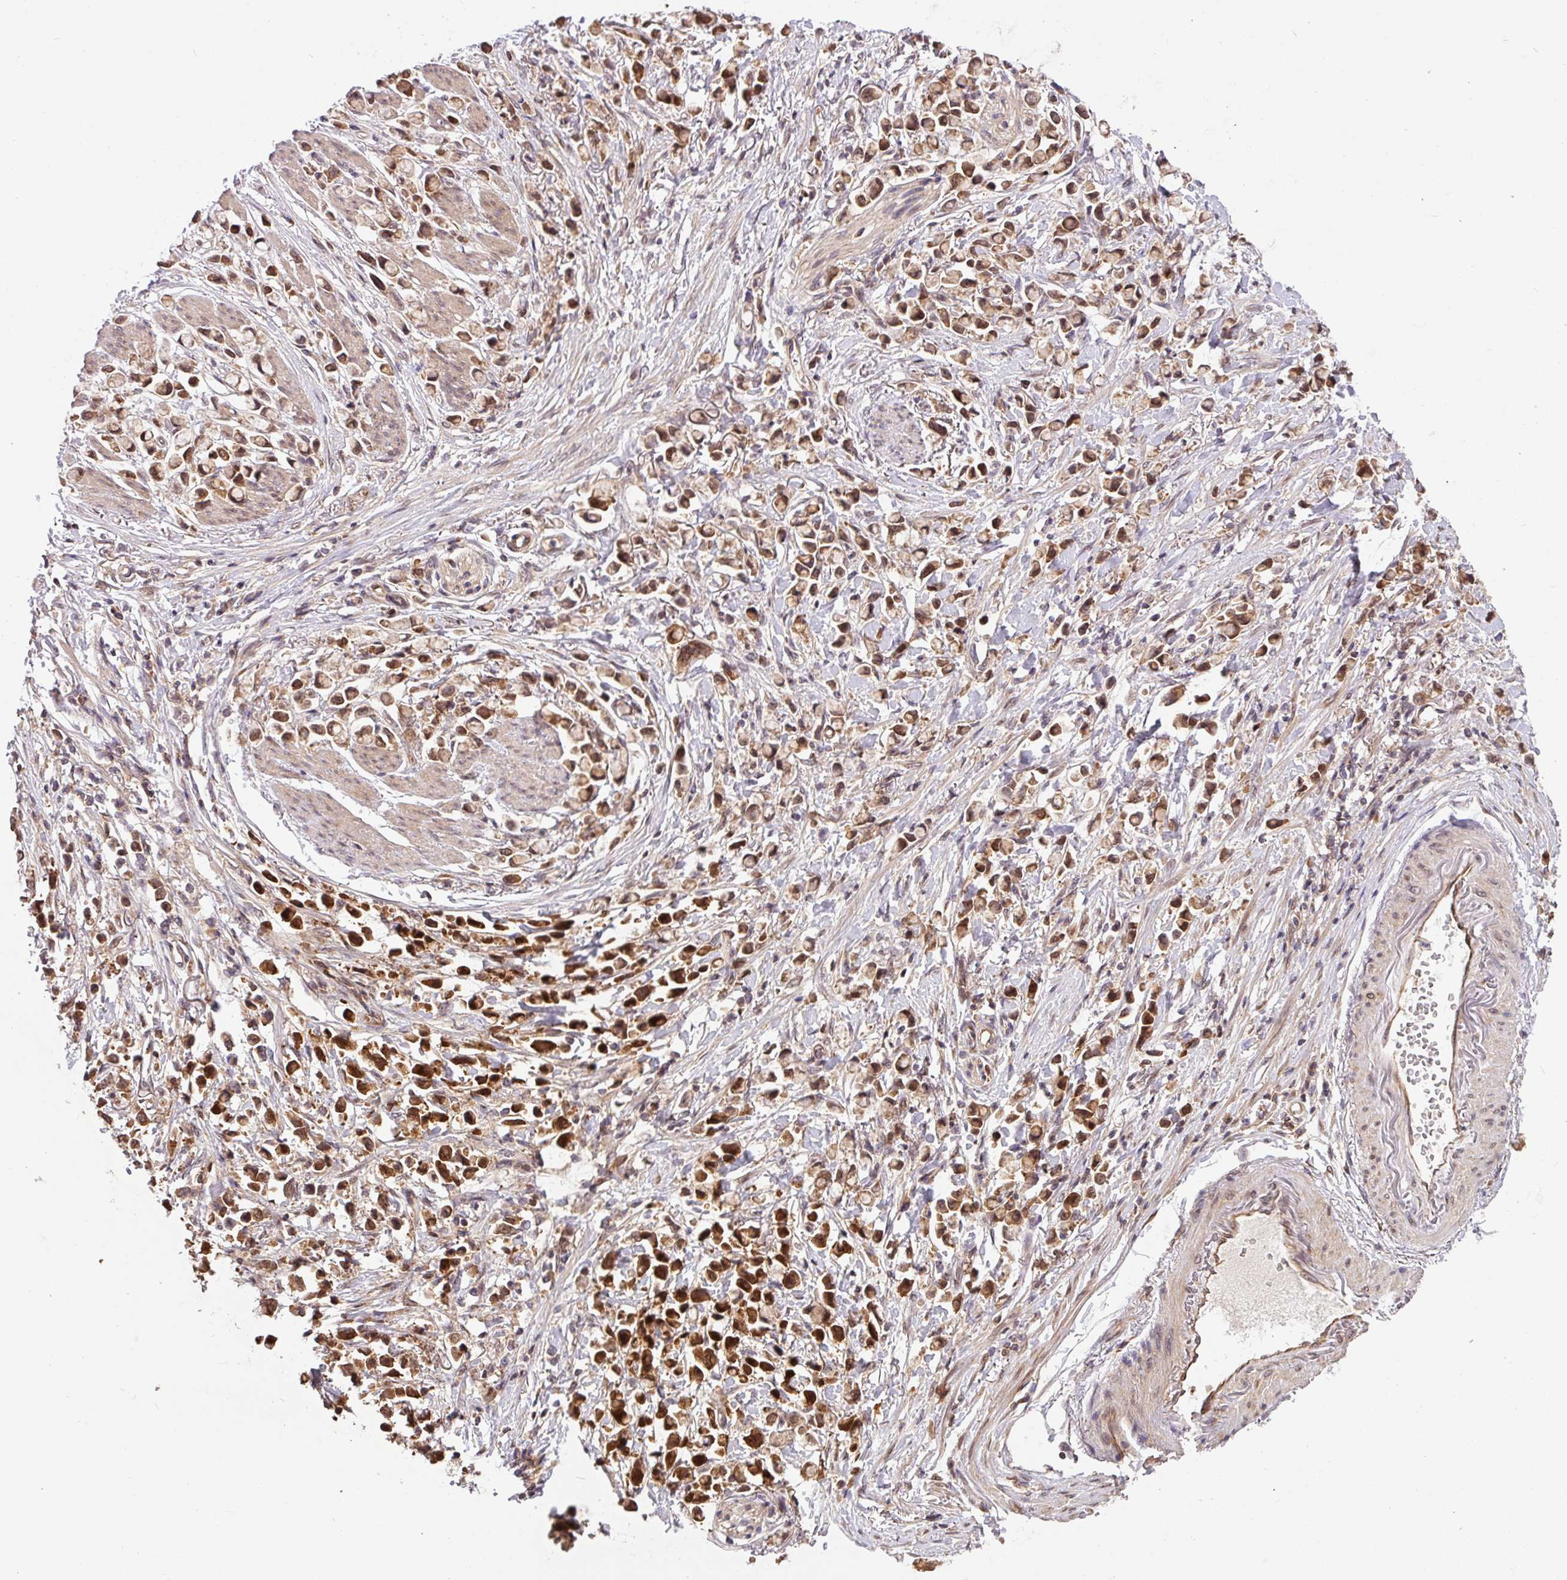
{"staining": {"intensity": "moderate", "quantity": ">75%", "location": "cytoplasmic/membranous,nuclear"}, "tissue": "stomach cancer", "cell_type": "Tumor cells", "image_type": "cancer", "snomed": [{"axis": "morphology", "description": "Adenocarcinoma, NOS"}, {"axis": "topography", "description": "Stomach"}], "caption": "Protein analysis of adenocarcinoma (stomach) tissue shows moderate cytoplasmic/membranous and nuclear expression in about >75% of tumor cells.", "gene": "SHB", "patient": {"sex": "female", "age": 81}}